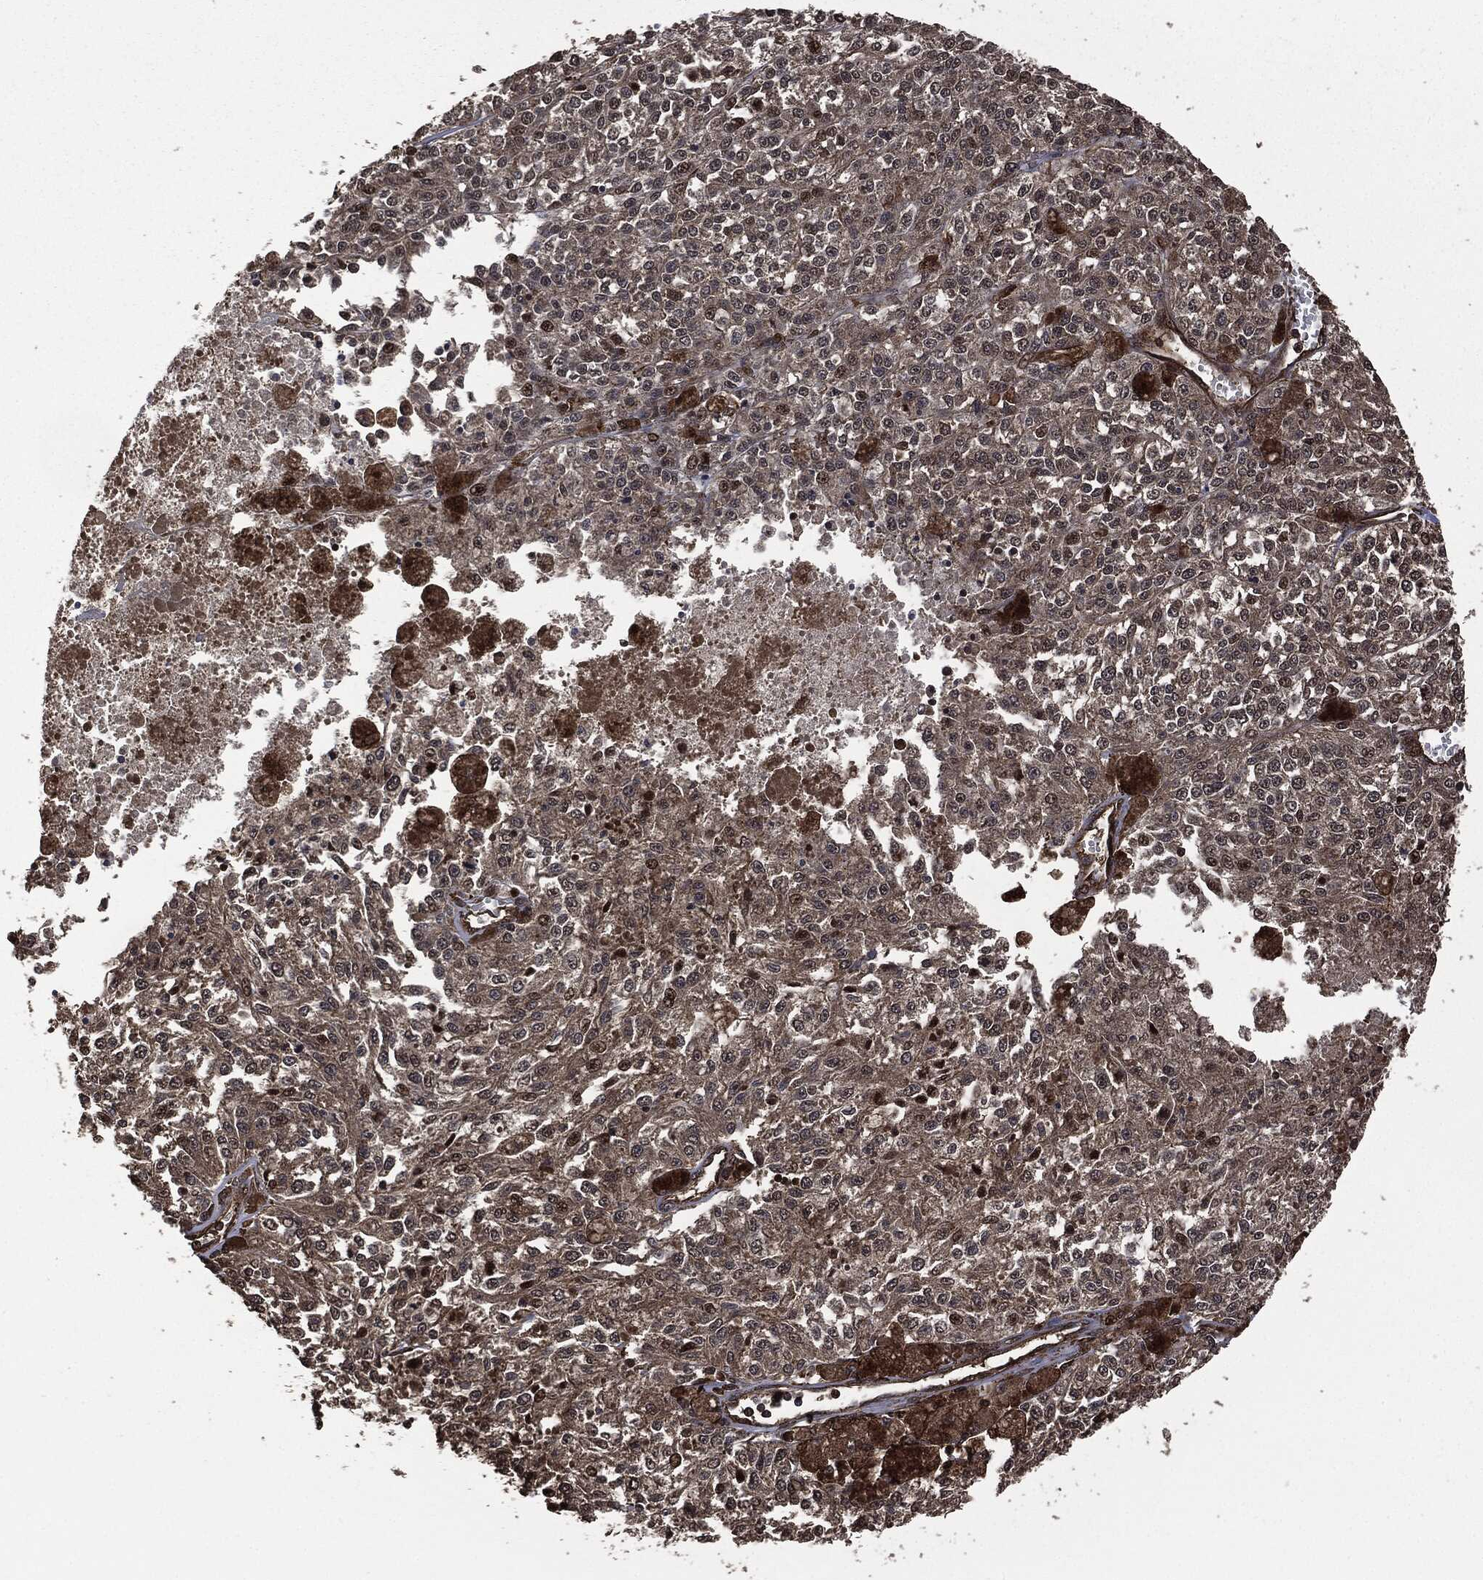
{"staining": {"intensity": "negative", "quantity": "none", "location": "none"}, "tissue": "melanoma", "cell_type": "Tumor cells", "image_type": "cancer", "snomed": [{"axis": "morphology", "description": "Malignant melanoma, Metastatic site"}, {"axis": "topography", "description": "Lymph node"}], "caption": "Immunohistochemistry photomicrograph of human melanoma stained for a protein (brown), which reveals no expression in tumor cells. (DAB immunohistochemistry (IHC) with hematoxylin counter stain).", "gene": "HRAS", "patient": {"sex": "female", "age": 64}}